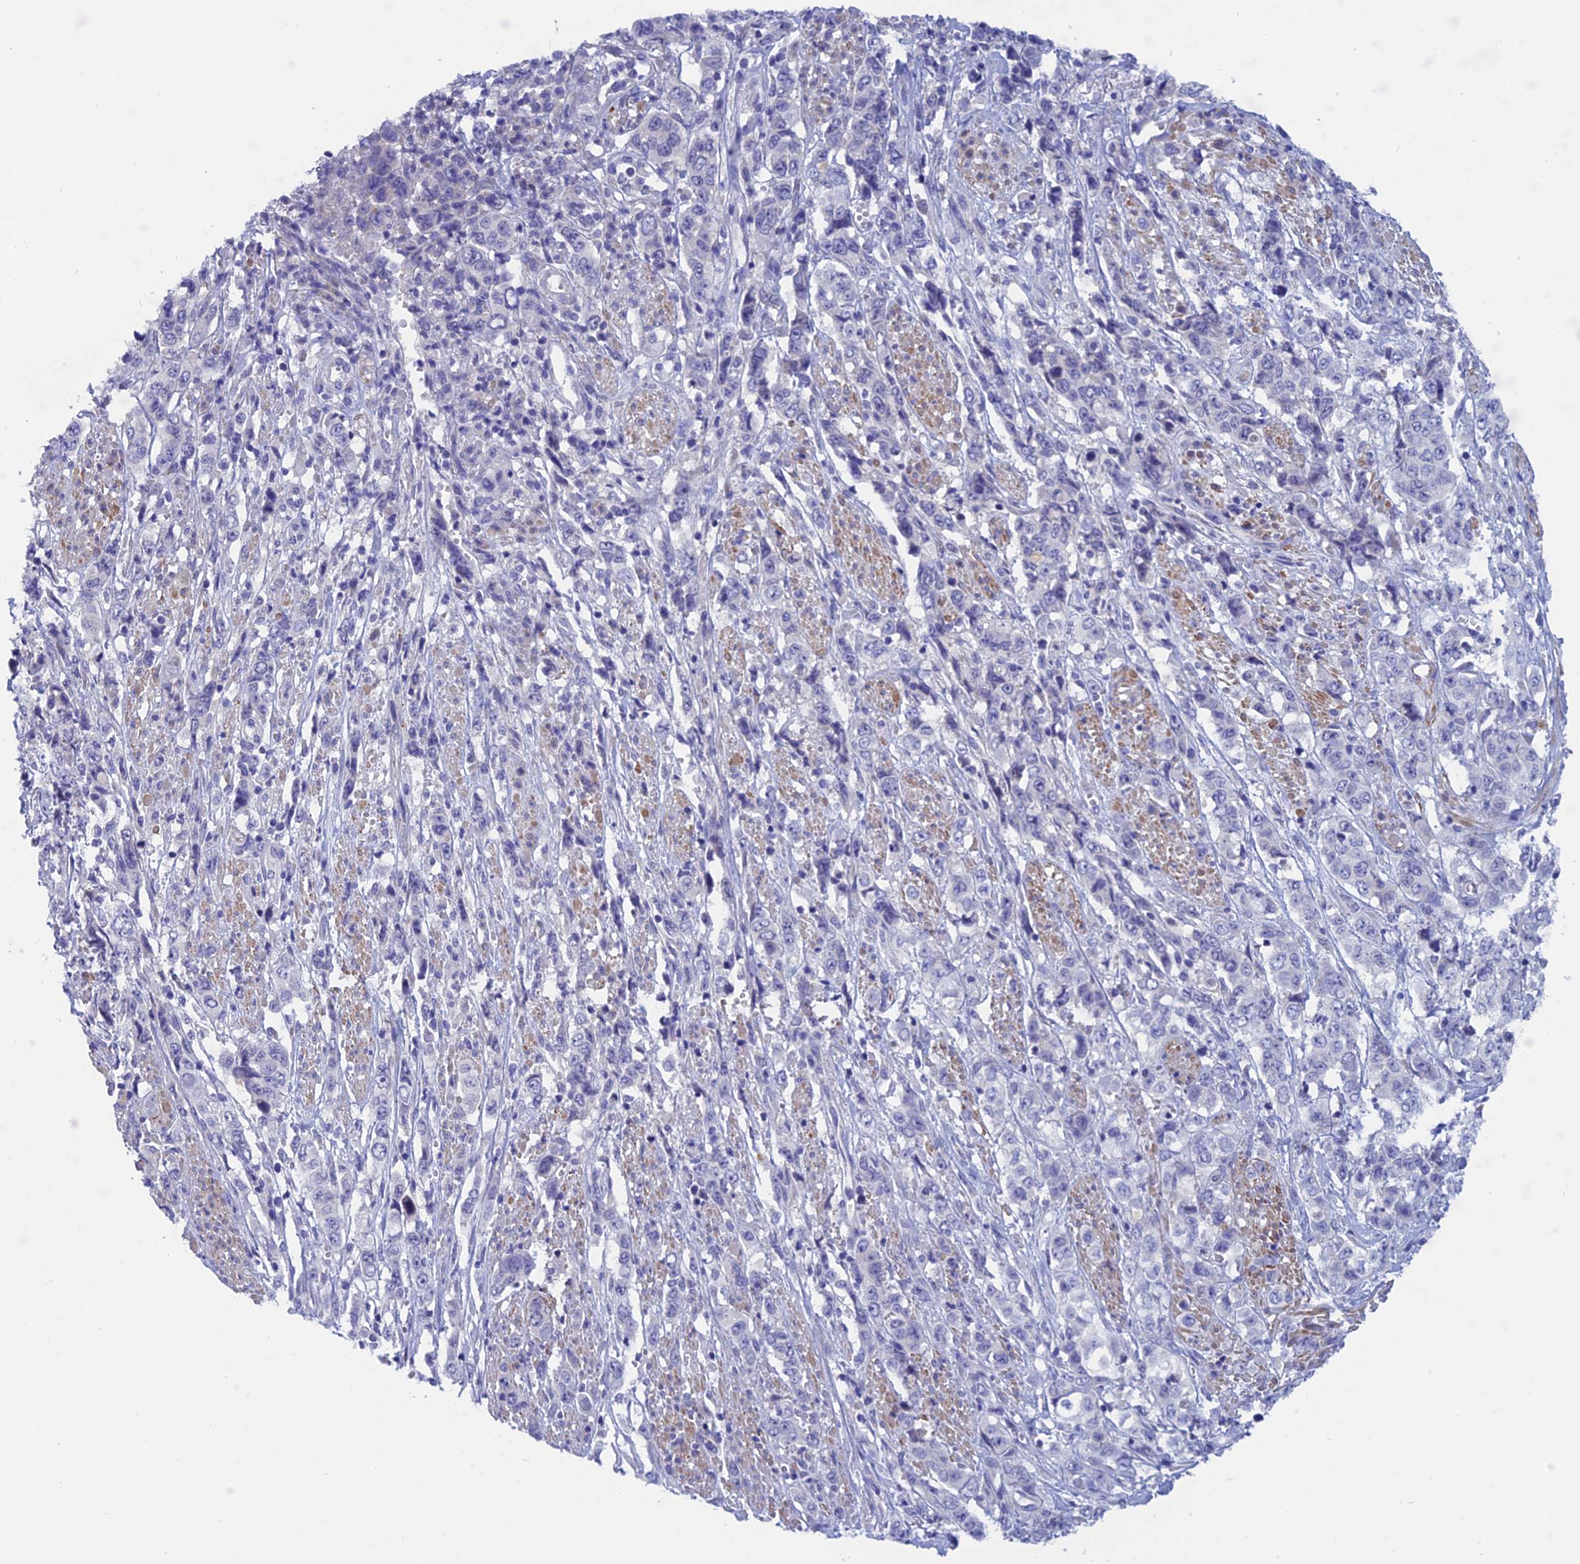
{"staining": {"intensity": "negative", "quantity": "none", "location": "none"}, "tissue": "stomach cancer", "cell_type": "Tumor cells", "image_type": "cancer", "snomed": [{"axis": "morphology", "description": "Adenocarcinoma, NOS"}, {"axis": "topography", "description": "Stomach, upper"}], "caption": "The IHC histopathology image has no significant expression in tumor cells of adenocarcinoma (stomach) tissue.", "gene": "XPO7", "patient": {"sex": "male", "age": 62}}